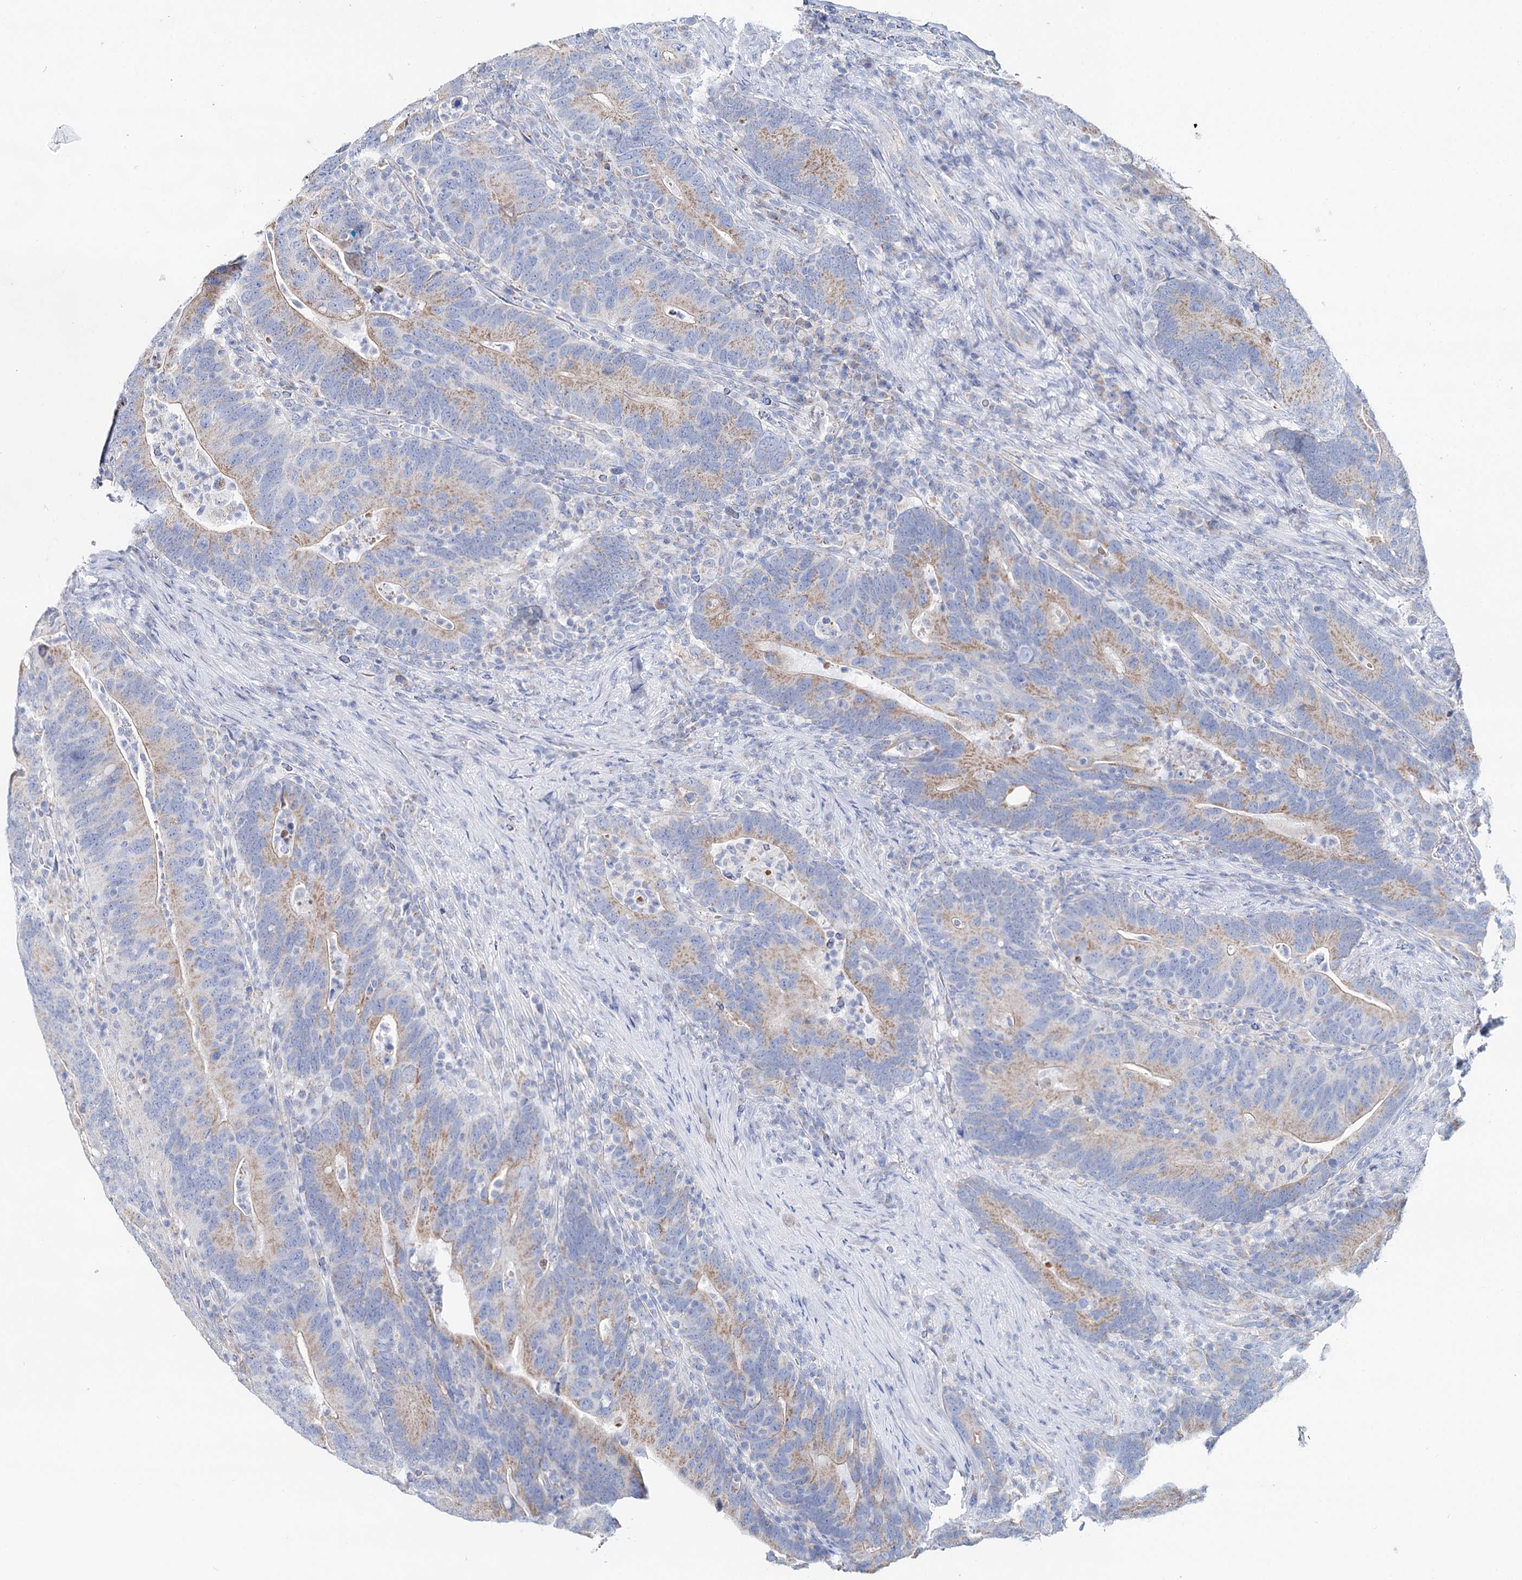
{"staining": {"intensity": "weak", "quantity": ">75%", "location": "cytoplasmic/membranous"}, "tissue": "colorectal cancer", "cell_type": "Tumor cells", "image_type": "cancer", "snomed": [{"axis": "morphology", "description": "Adenocarcinoma, NOS"}, {"axis": "topography", "description": "Colon"}], "caption": "Human adenocarcinoma (colorectal) stained with a brown dye reveals weak cytoplasmic/membranous positive staining in about >75% of tumor cells.", "gene": "MCCC2", "patient": {"sex": "female", "age": 66}}